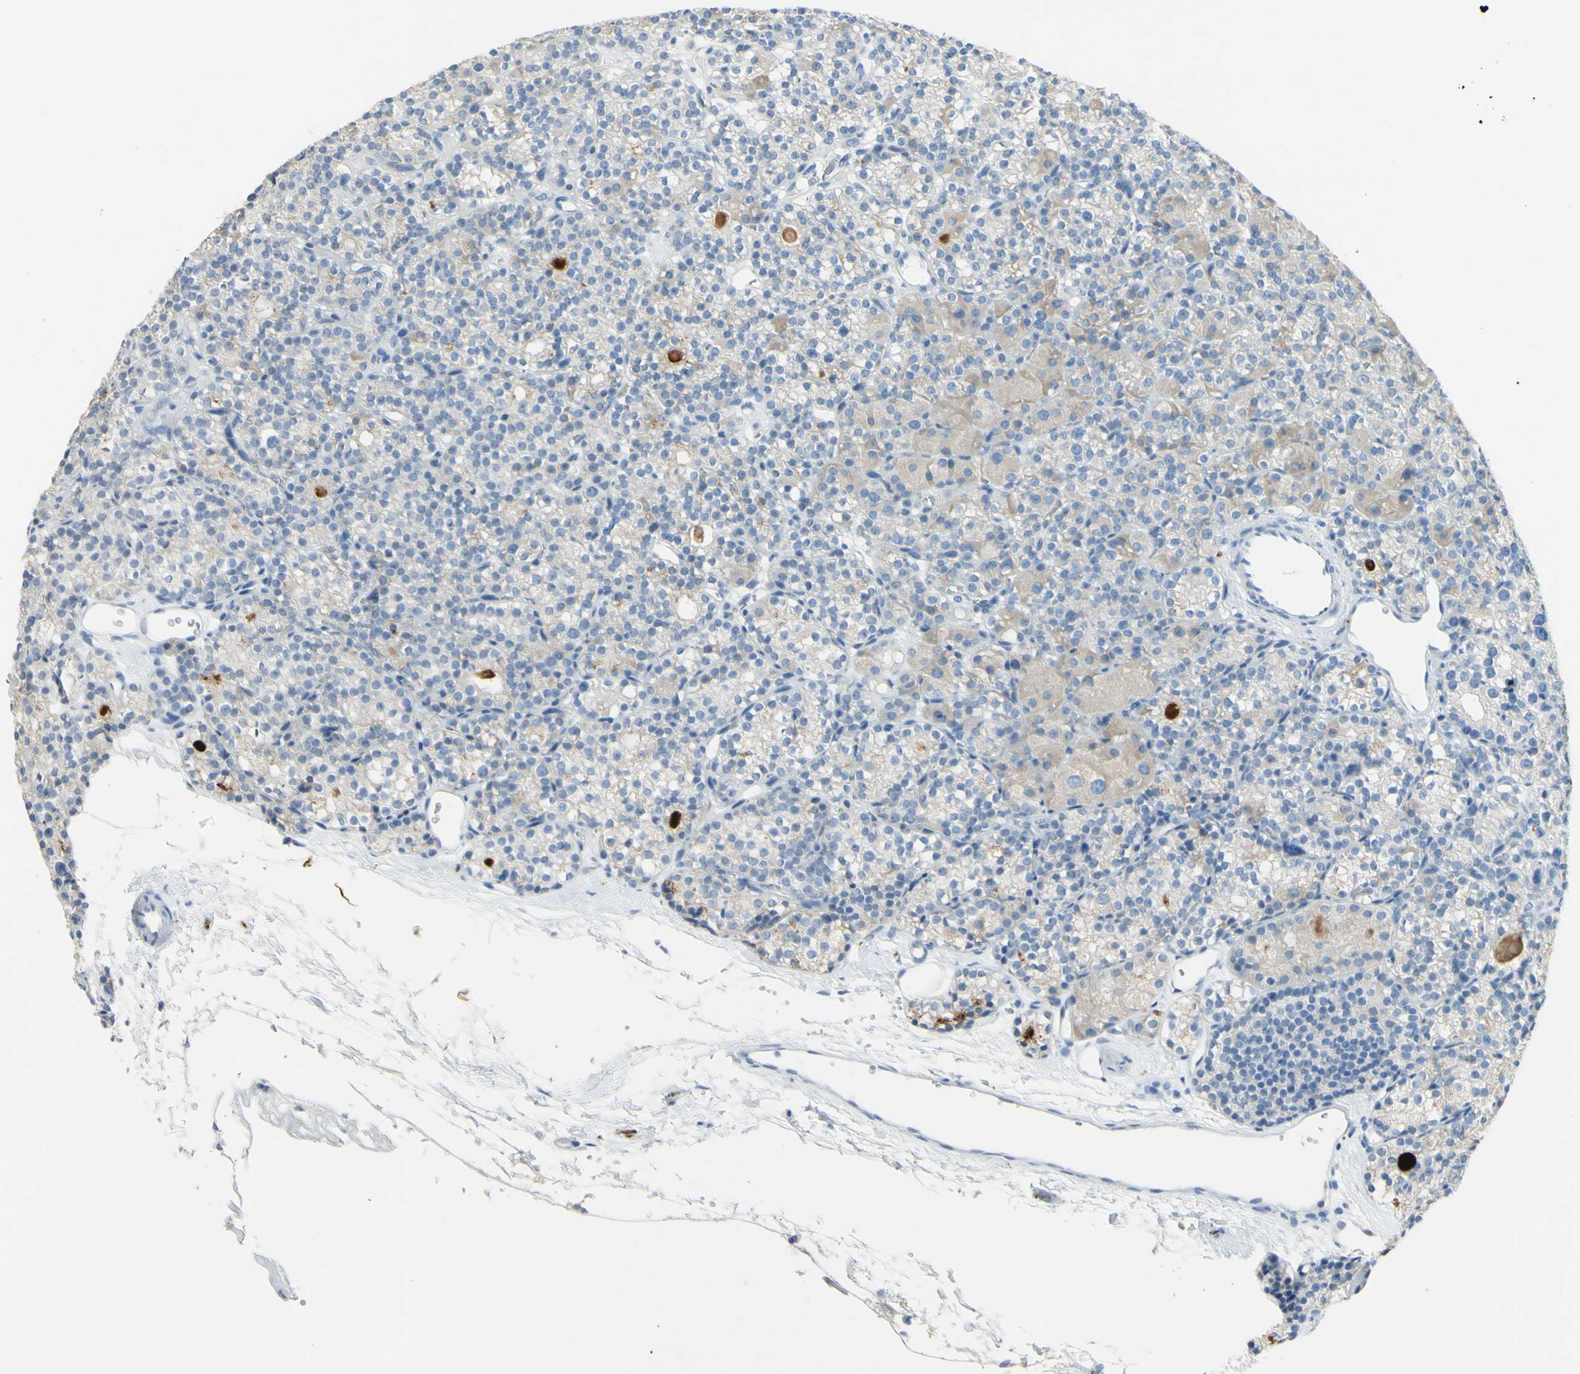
{"staining": {"intensity": "strong", "quantity": "25%-75%", "location": "cytoplasmic/membranous"}, "tissue": "parathyroid gland", "cell_type": "Glandular cells", "image_type": "normal", "snomed": [{"axis": "morphology", "description": "Normal tissue, NOS"}, {"axis": "topography", "description": "Parathyroid gland"}], "caption": "Human parathyroid gland stained with a brown dye displays strong cytoplasmic/membranous positive staining in approximately 25%-75% of glandular cells.", "gene": "TSPAN1", "patient": {"sex": "female", "age": 64}}